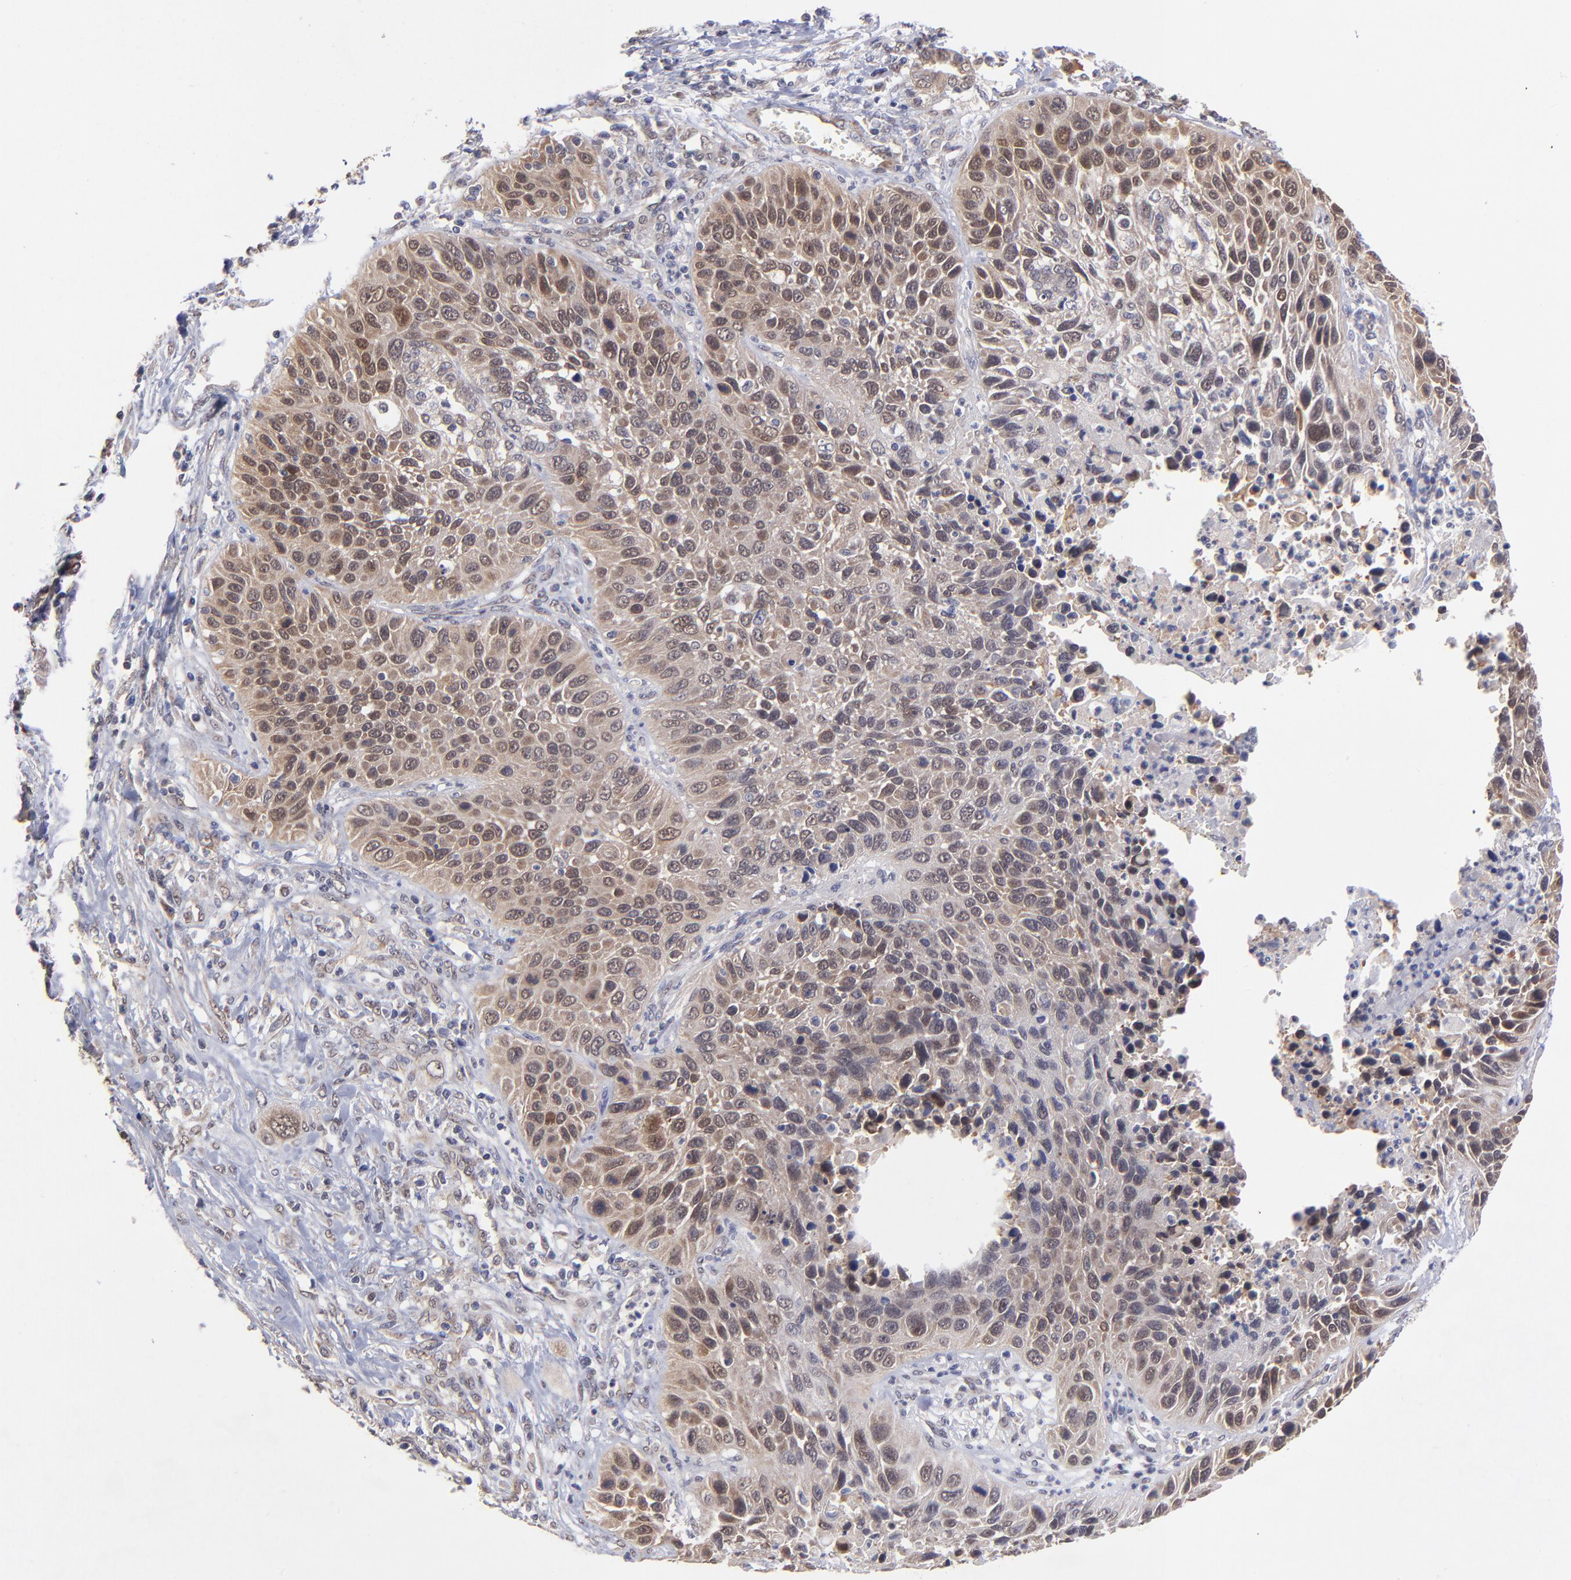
{"staining": {"intensity": "moderate", "quantity": "25%-75%", "location": "cytoplasmic/membranous"}, "tissue": "lung cancer", "cell_type": "Tumor cells", "image_type": "cancer", "snomed": [{"axis": "morphology", "description": "Squamous cell carcinoma, NOS"}, {"axis": "topography", "description": "Lung"}], "caption": "A brown stain labels moderate cytoplasmic/membranous positivity of a protein in human lung squamous cell carcinoma tumor cells.", "gene": "UBE2H", "patient": {"sex": "female", "age": 76}}